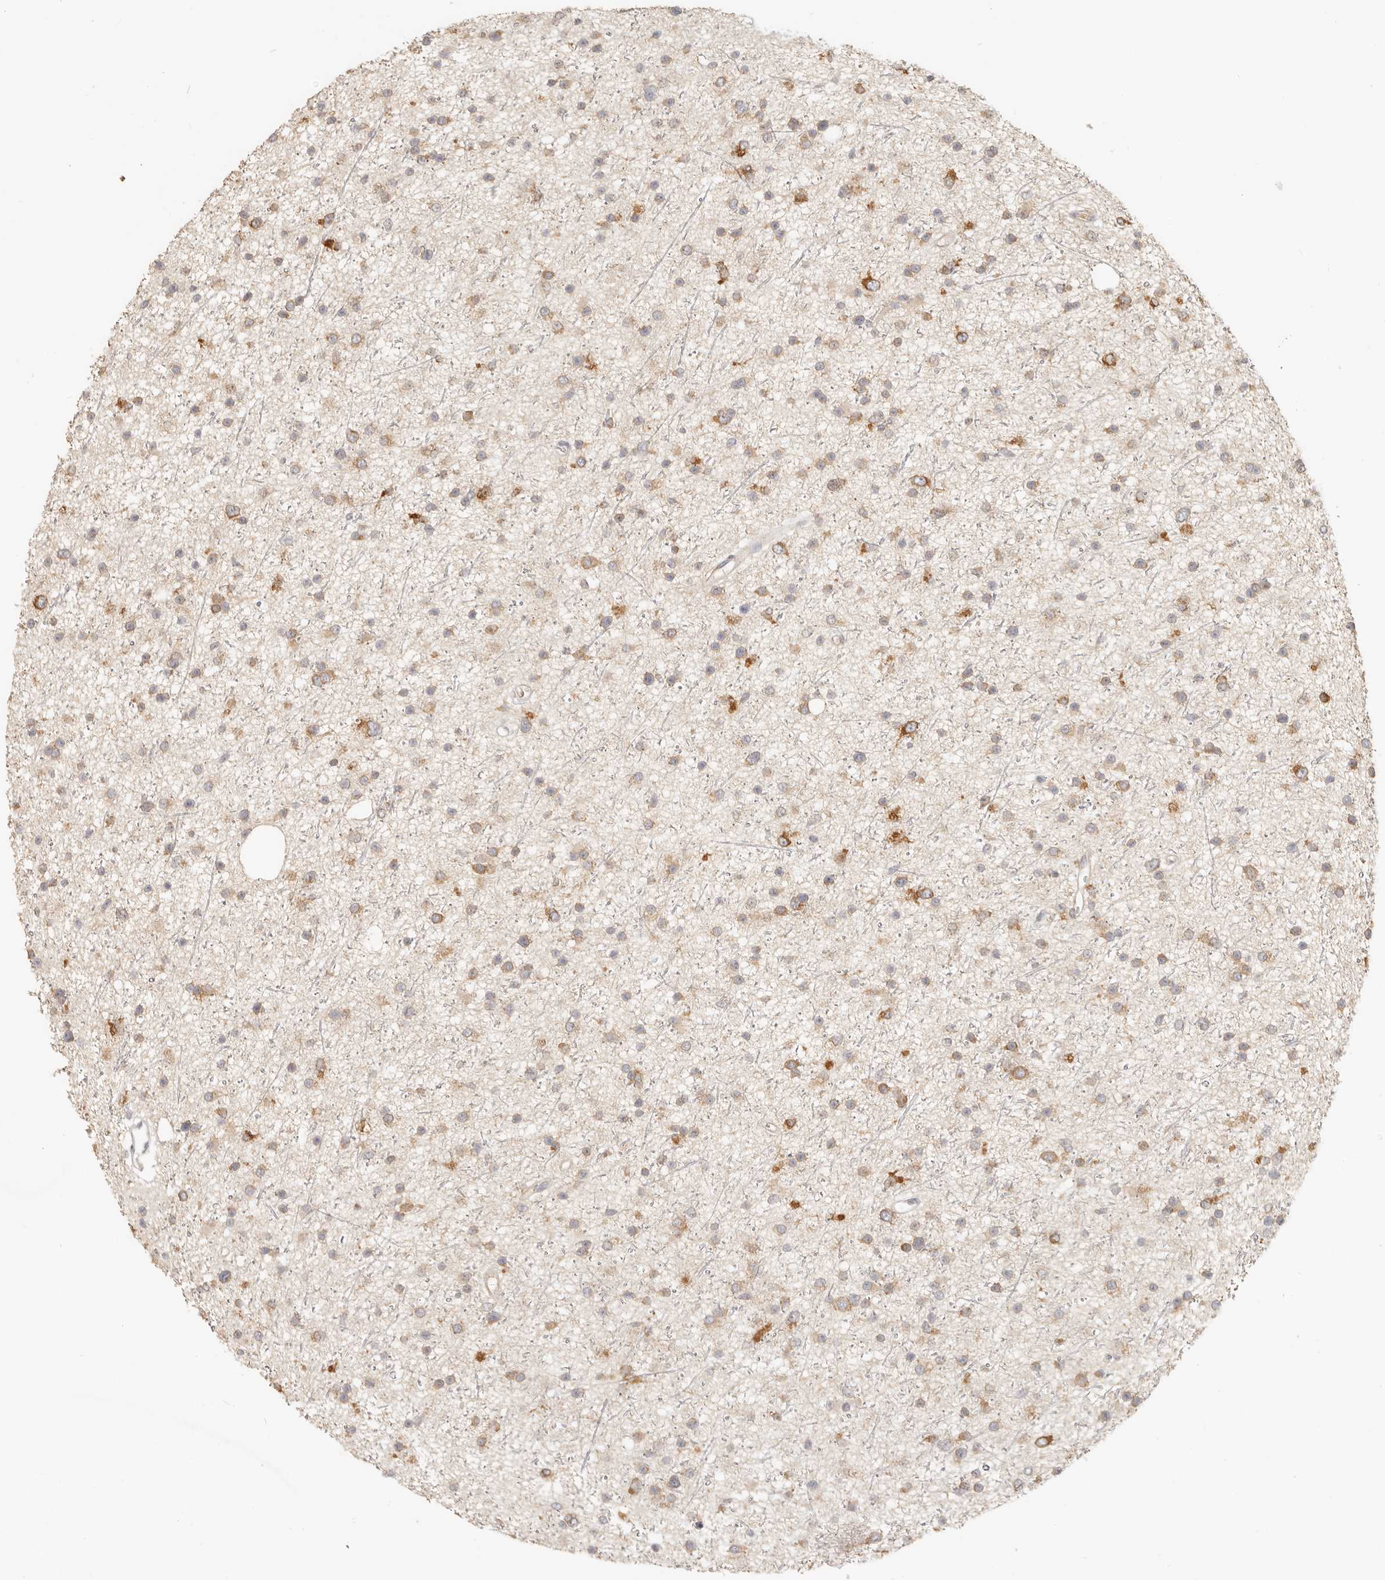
{"staining": {"intensity": "moderate", "quantity": "25%-75%", "location": "cytoplasmic/membranous"}, "tissue": "glioma", "cell_type": "Tumor cells", "image_type": "cancer", "snomed": [{"axis": "morphology", "description": "Glioma, malignant, Low grade"}, {"axis": "topography", "description": "Cerebral cortex"}], "caption": "Tumor cells show medium levels of moderate cytoplasmic/membranous expression in about 25%-75% of cells in low-grade glioma (malignant).", "gene": "PABPC4", "patient": {"sex": "female", "age": 39}}